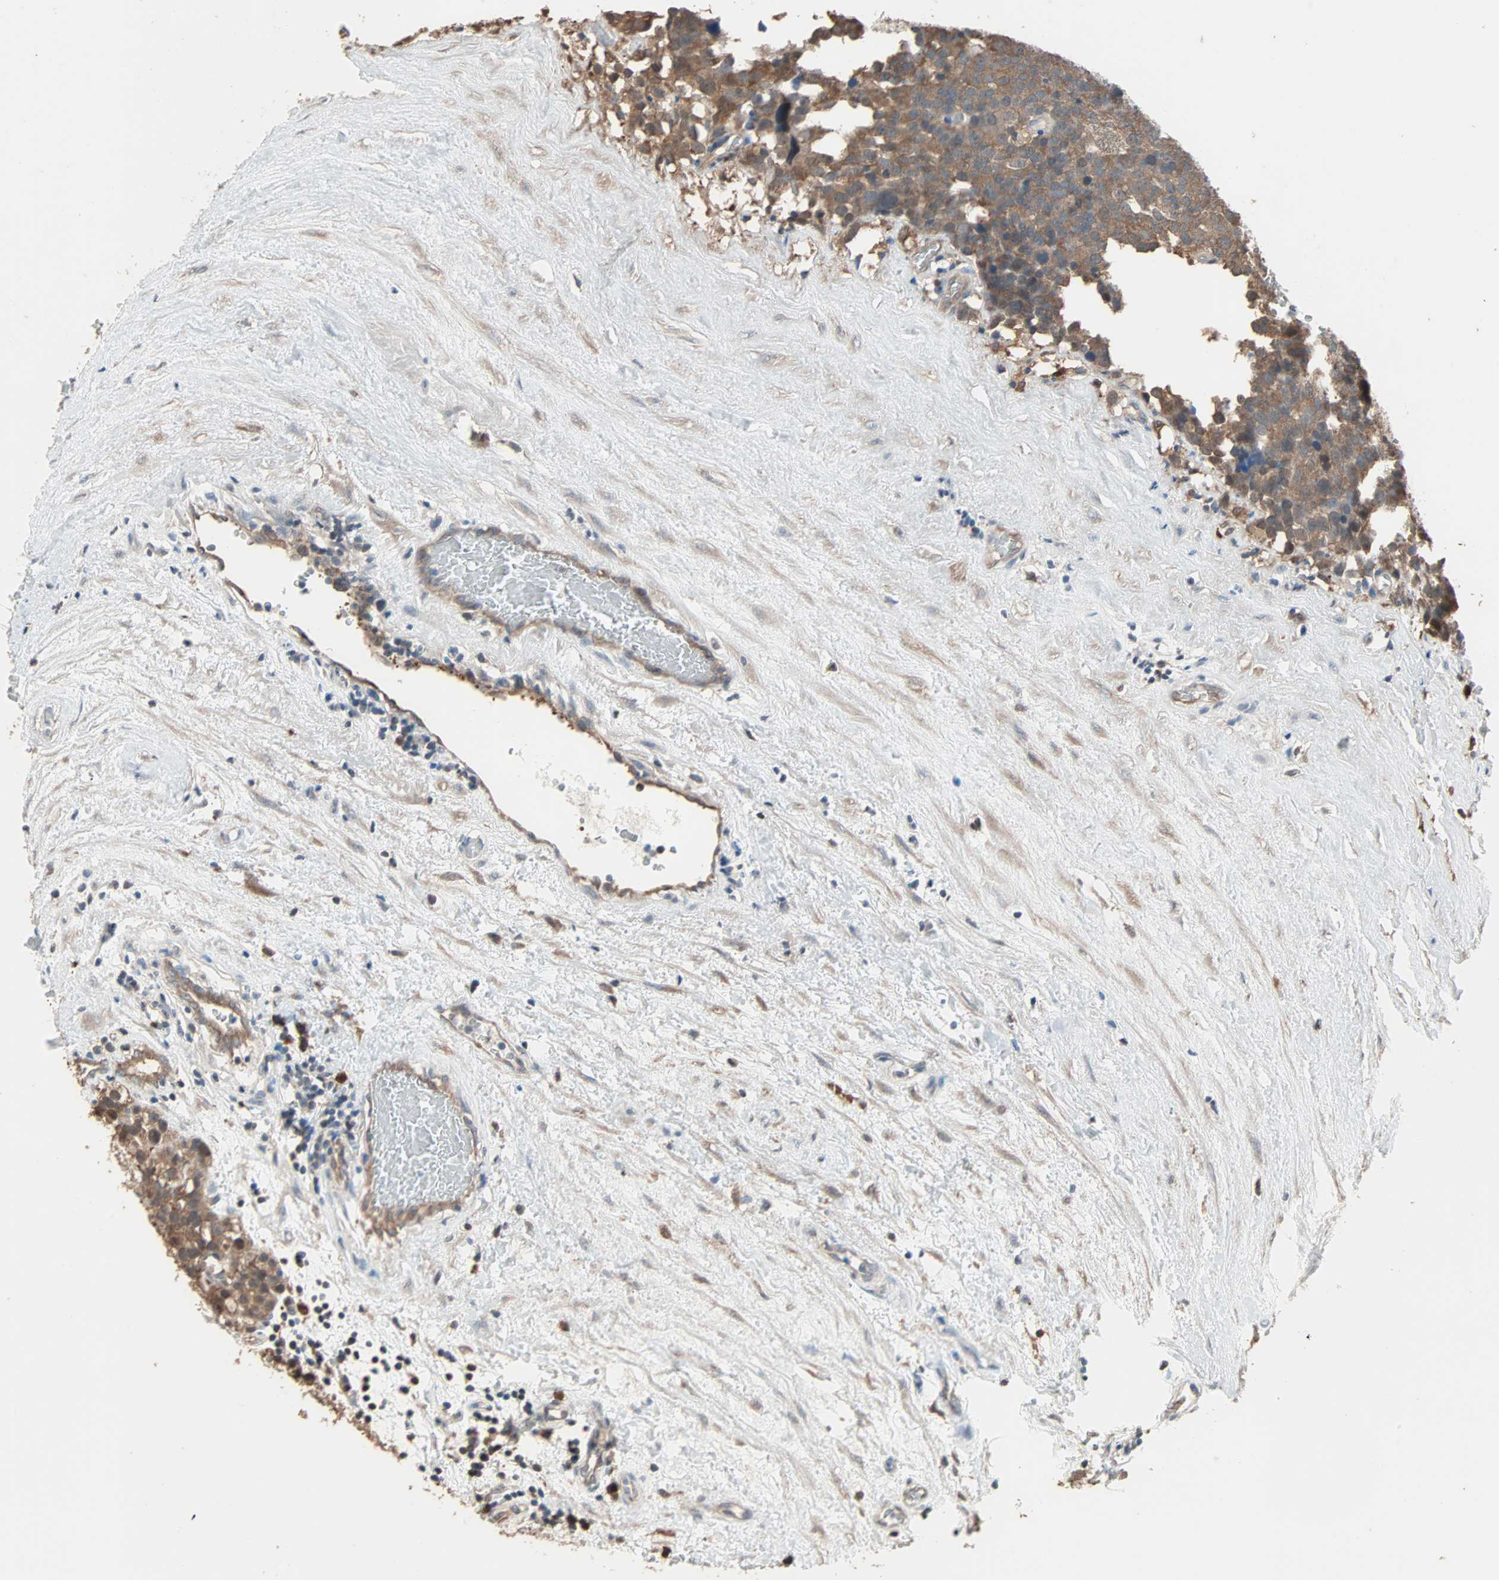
{"staining": {"intensity": "strong", "quantity": ">75%", "location": "cytoplasmic/membranous"}, "tissue": "testis cancer", "cell_type": "Tumor cells", "image_type": "cancer", "snomed": [{"axis": "morphology", "description": "Seminoma, NOS"}, {"axis": "topography", "description": "Testis"}], "caption": "IHC (DAB) staining of human seminoma (testis) shows strong cytoplasmic/membranous protein expression in approximately >75% of tumor cells.", "gene": "PRDX1", "patient": {"sex": "male", "age": 71}}